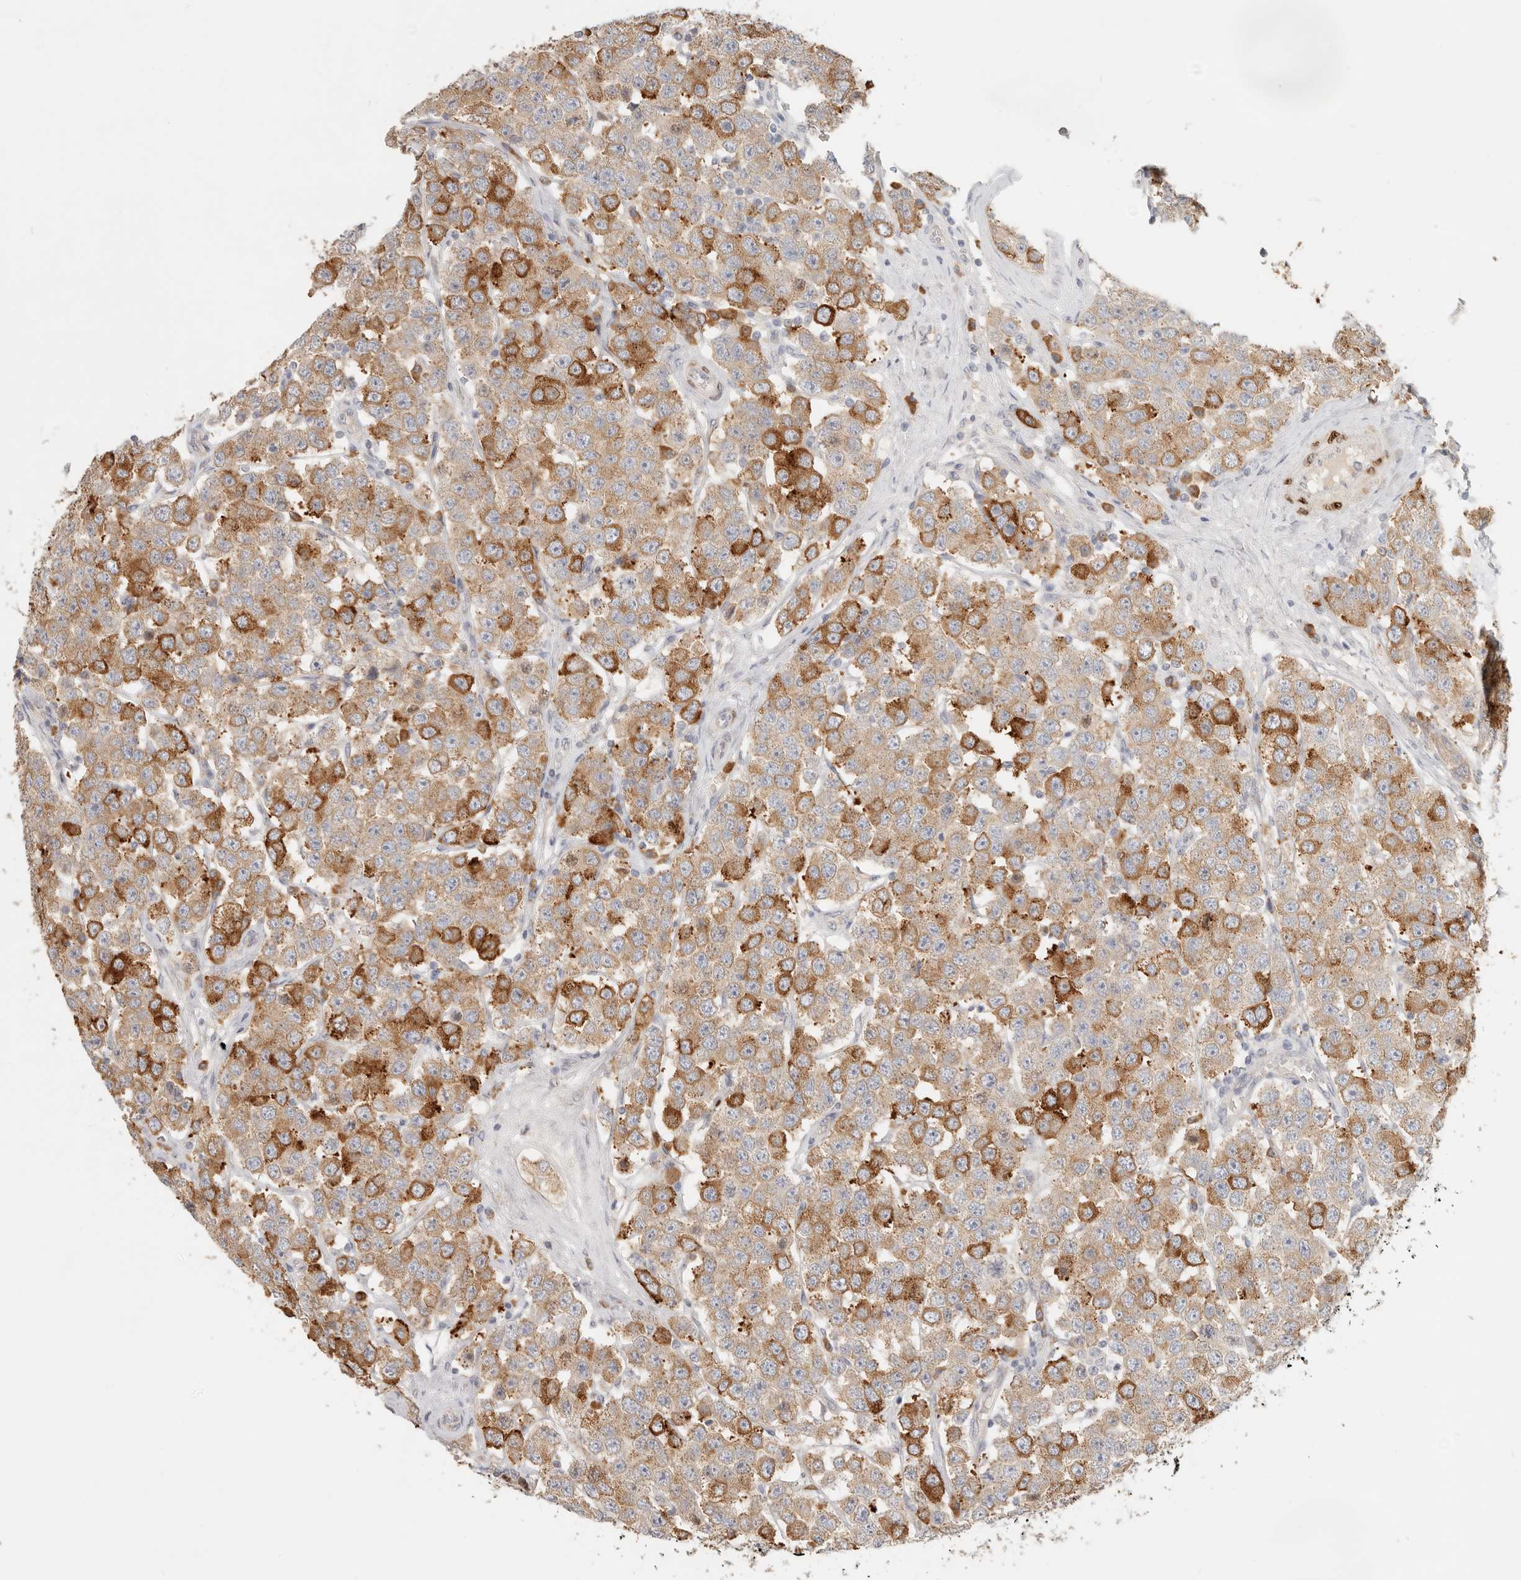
{"staining": {"intensity": "moderate", "quantity": ">75%", "location": "cytoplasmic/membranous"}, "tissue": "testis cancer", "cell_type": "Tumor cells", "image_type": "cancer", "snomed": [{"axis": "morphology", "description": "Seminoma, NOS"}, {"axis": "topography", "description": "Testis"}], "caption": "Immunohistochemical staining of human seminoma (testis) exhibits medium levels of moderate cytoplasmic/membranous expression in approximately >75% of tumor cells.", "gene": "PABPC4", "patient": {"sex": "male", "age": 28}}